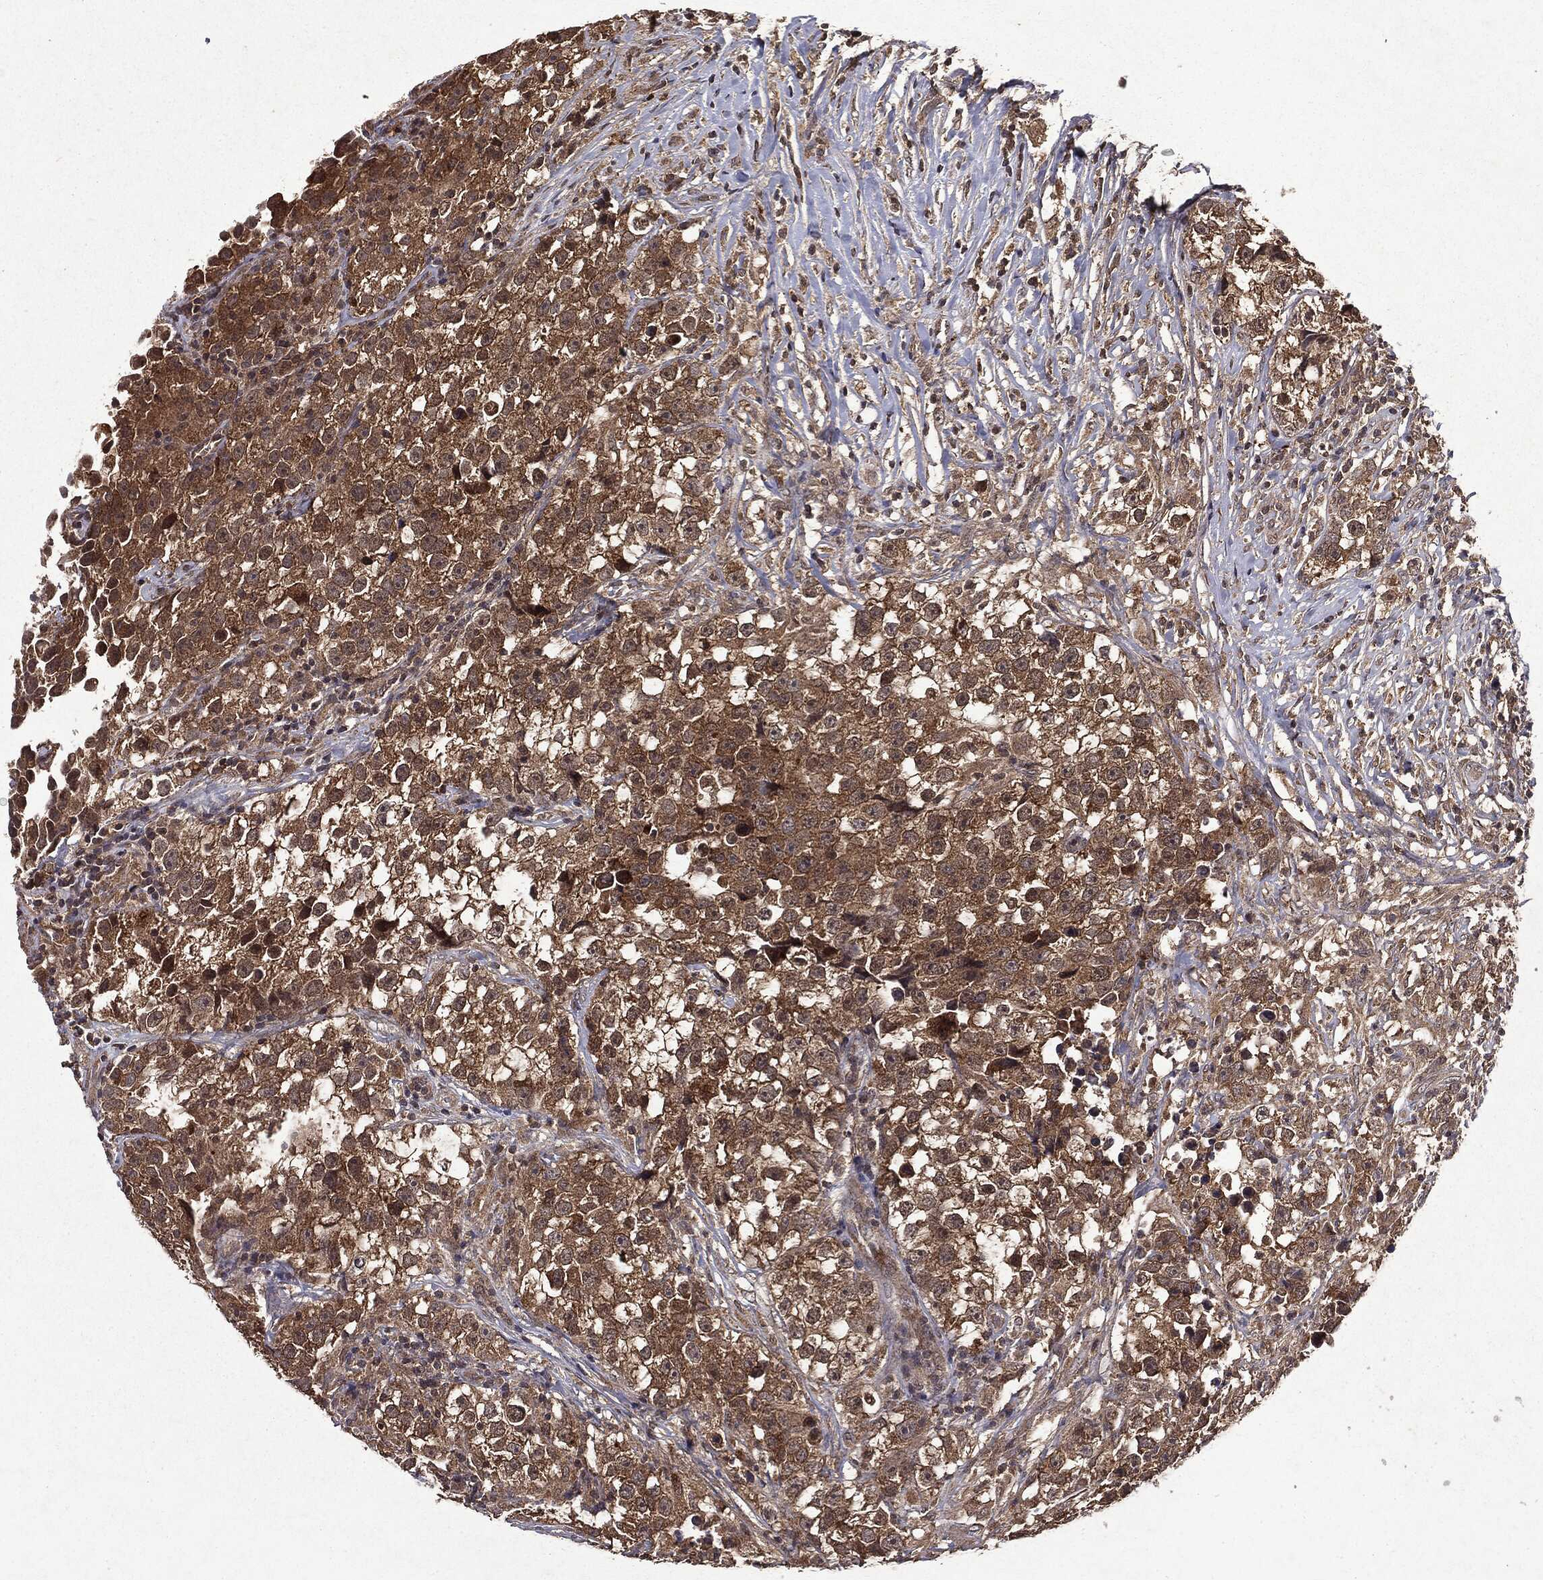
{"staining": {"intensity": "moderate", "quantity": "25%-75%", "location": "cytoplasmic/membranous"}, "tissue": "testis cancer", "cell_type": "Tumor cells", "image_type": "cancer", "snomed": [{"axis": "morphology", "description": "Seminoma, NOS"}, {"axis": "topography", "description": "Testis"}], "caption": "Human testis cancer stained for a protein (brown) demonstrates moderate cytoplasmic/membranous positive expression in about 25%-75% of tumor cells.", "gene": "MTOR", "patient": {"sex": "male", "age": 46}}